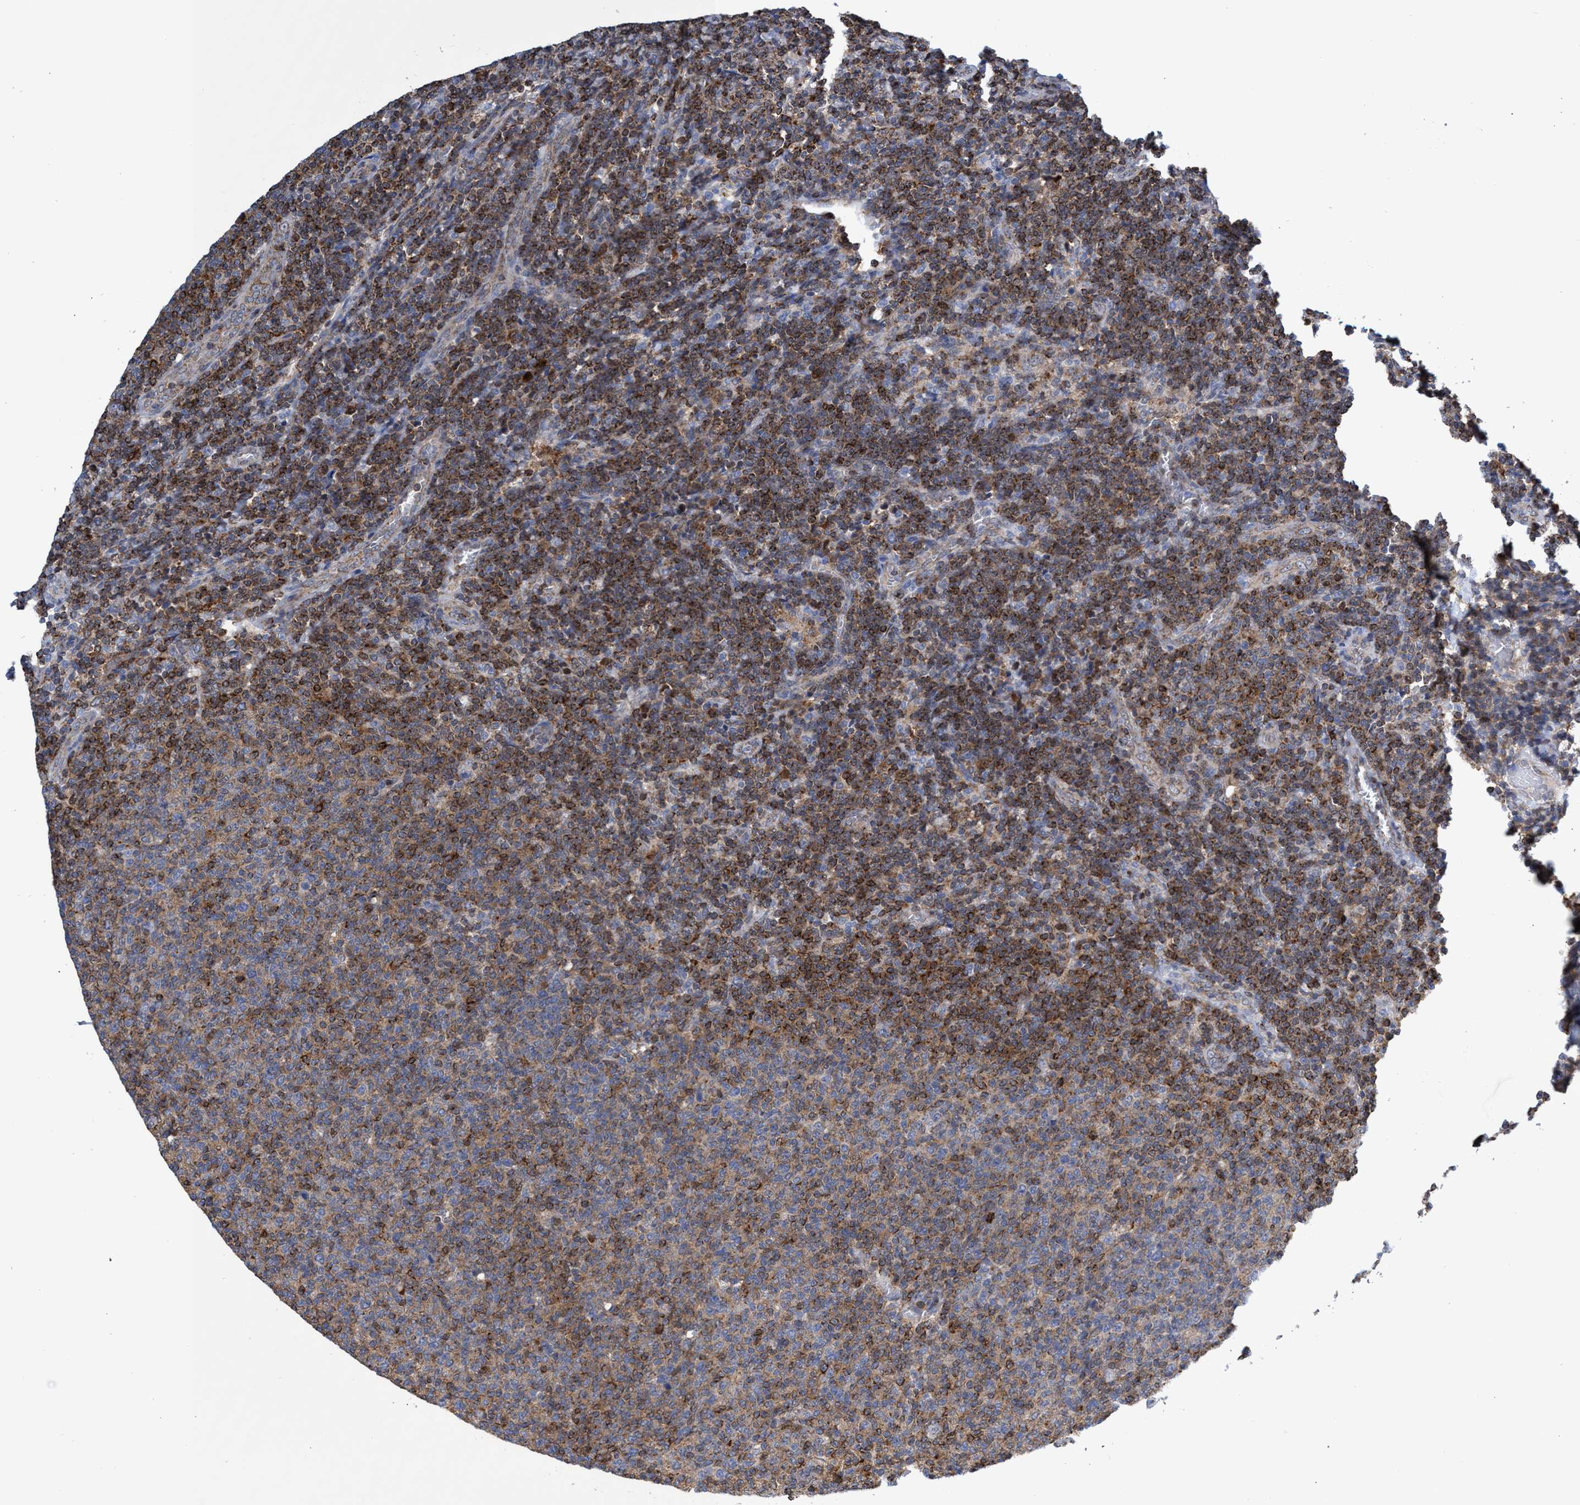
{"staining": {"intensity": "strong", "quantity": ">75%", "location": "cytoplasmic/membranous,nuclear"}, "tissue": "lymphoma", "cell_type": "Tumor cells", "image_type": "cancer", "snomed": [{"axis": "morphology", "description": "Malignant lymphoma, non-Hodgkin's type, Low grade"}, {"axis": "topography", "description": "Lymph node"}], "caption": "Immunohistochemistry (IHC) histopathology image of lymphoma stained for a protein (brown), which reveals high levels of strong cytoplasmic/membranous and nuclear expression in about >75% of tumor cells.", "gene": "CRYZ", "patient": {"sex": "male", "age": 66}}